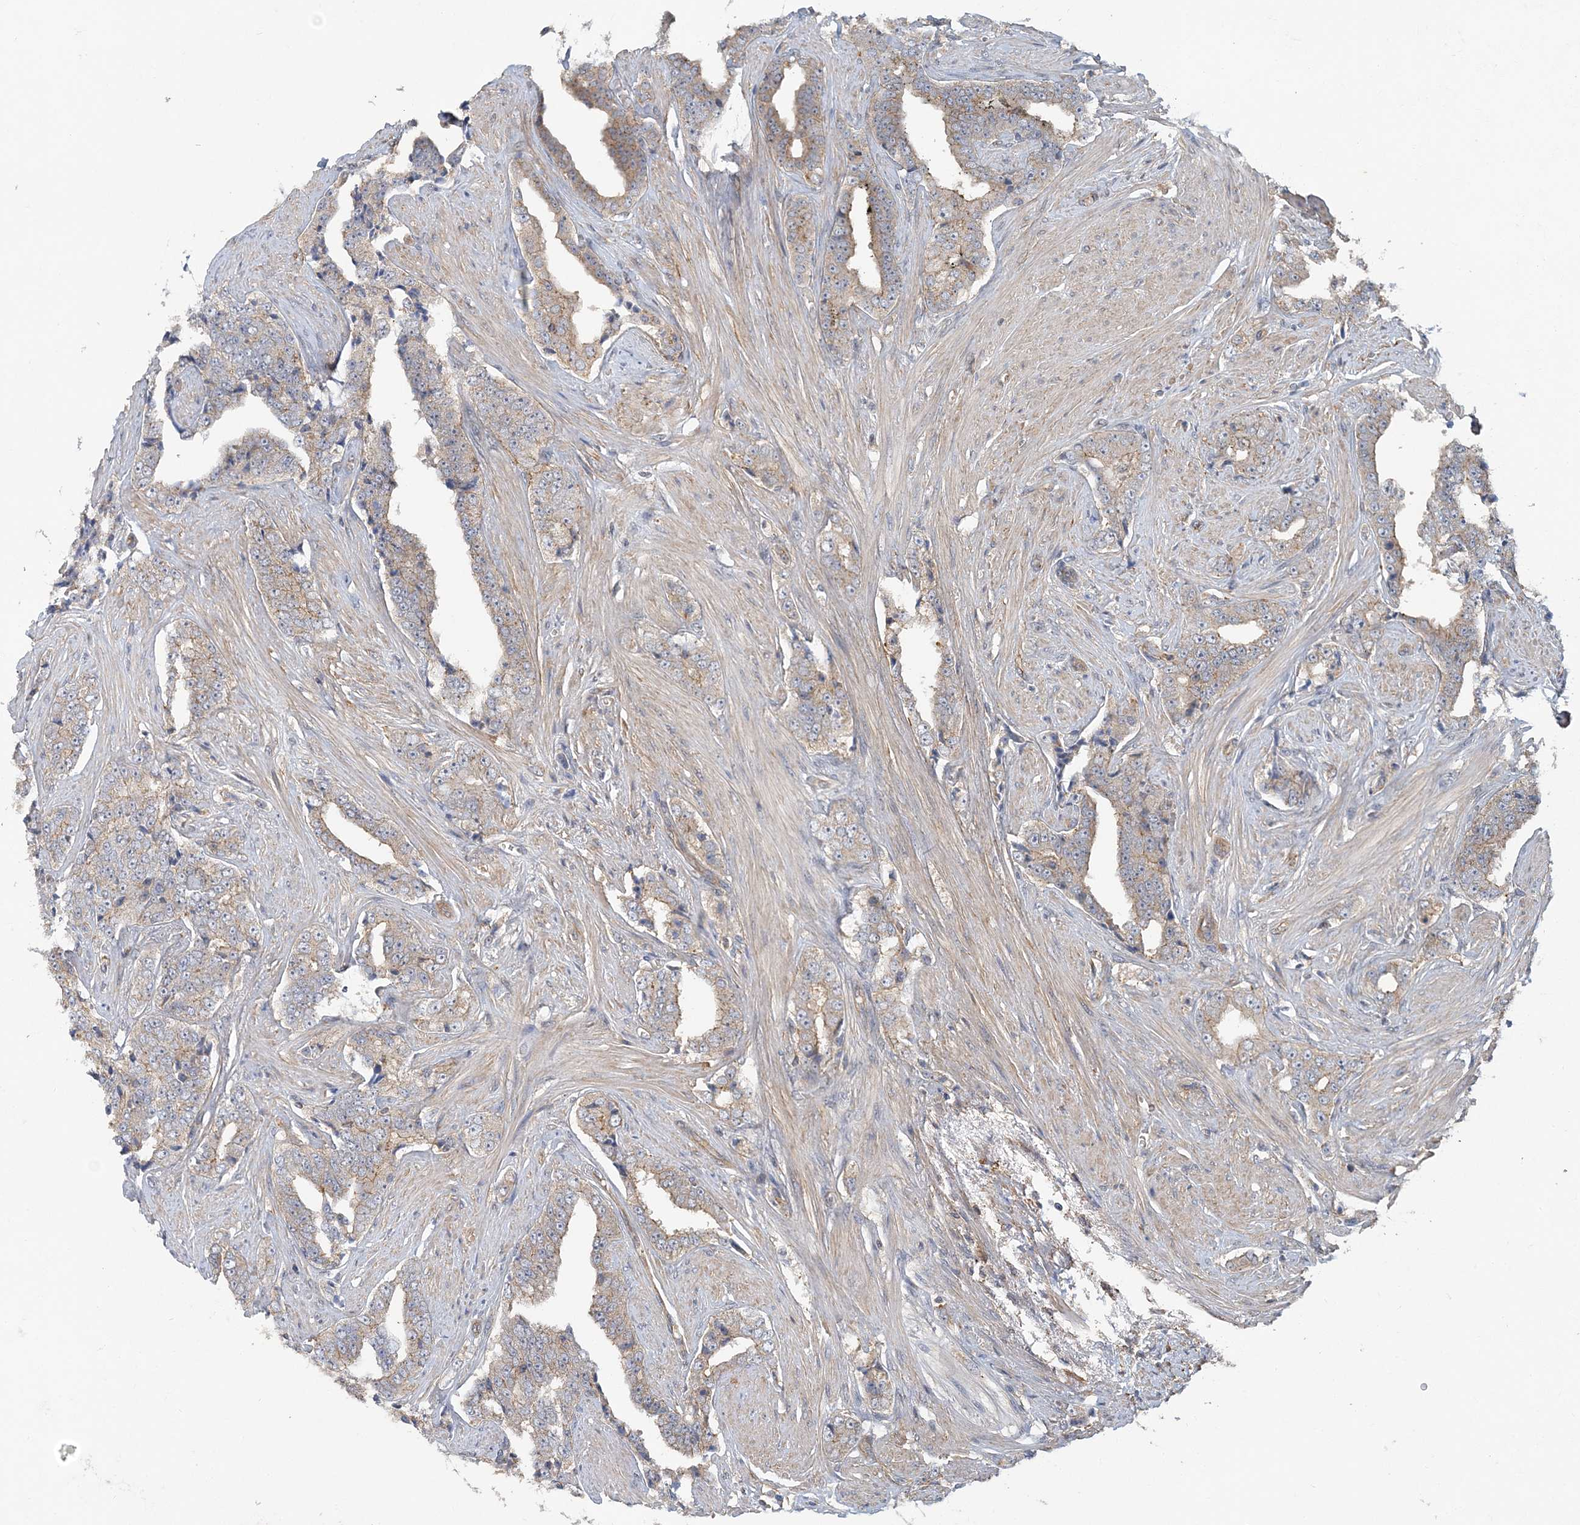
{"staining": {"intensity": "weak", "quantity": ">75%", "location": "cytoplasmic/membranous"}, "tissue": "prostate cancer", "cell_type": "Tumor cells", "image_type": "cancer", "snomed": [{"axis": "morphology", "description": "Adenocarcinoma, High grade"}, {"axis": "topography", "description": "Prostate"}], "caption": "Brown immunohistochemical staining in prostate cancer (high-grade adenocarcinoma) shows weak cytoplasmic/membranous expression in about >75% of tumor cells.", "gene": "MAT2B", "patient": {"sex": "male", "age": 71}}